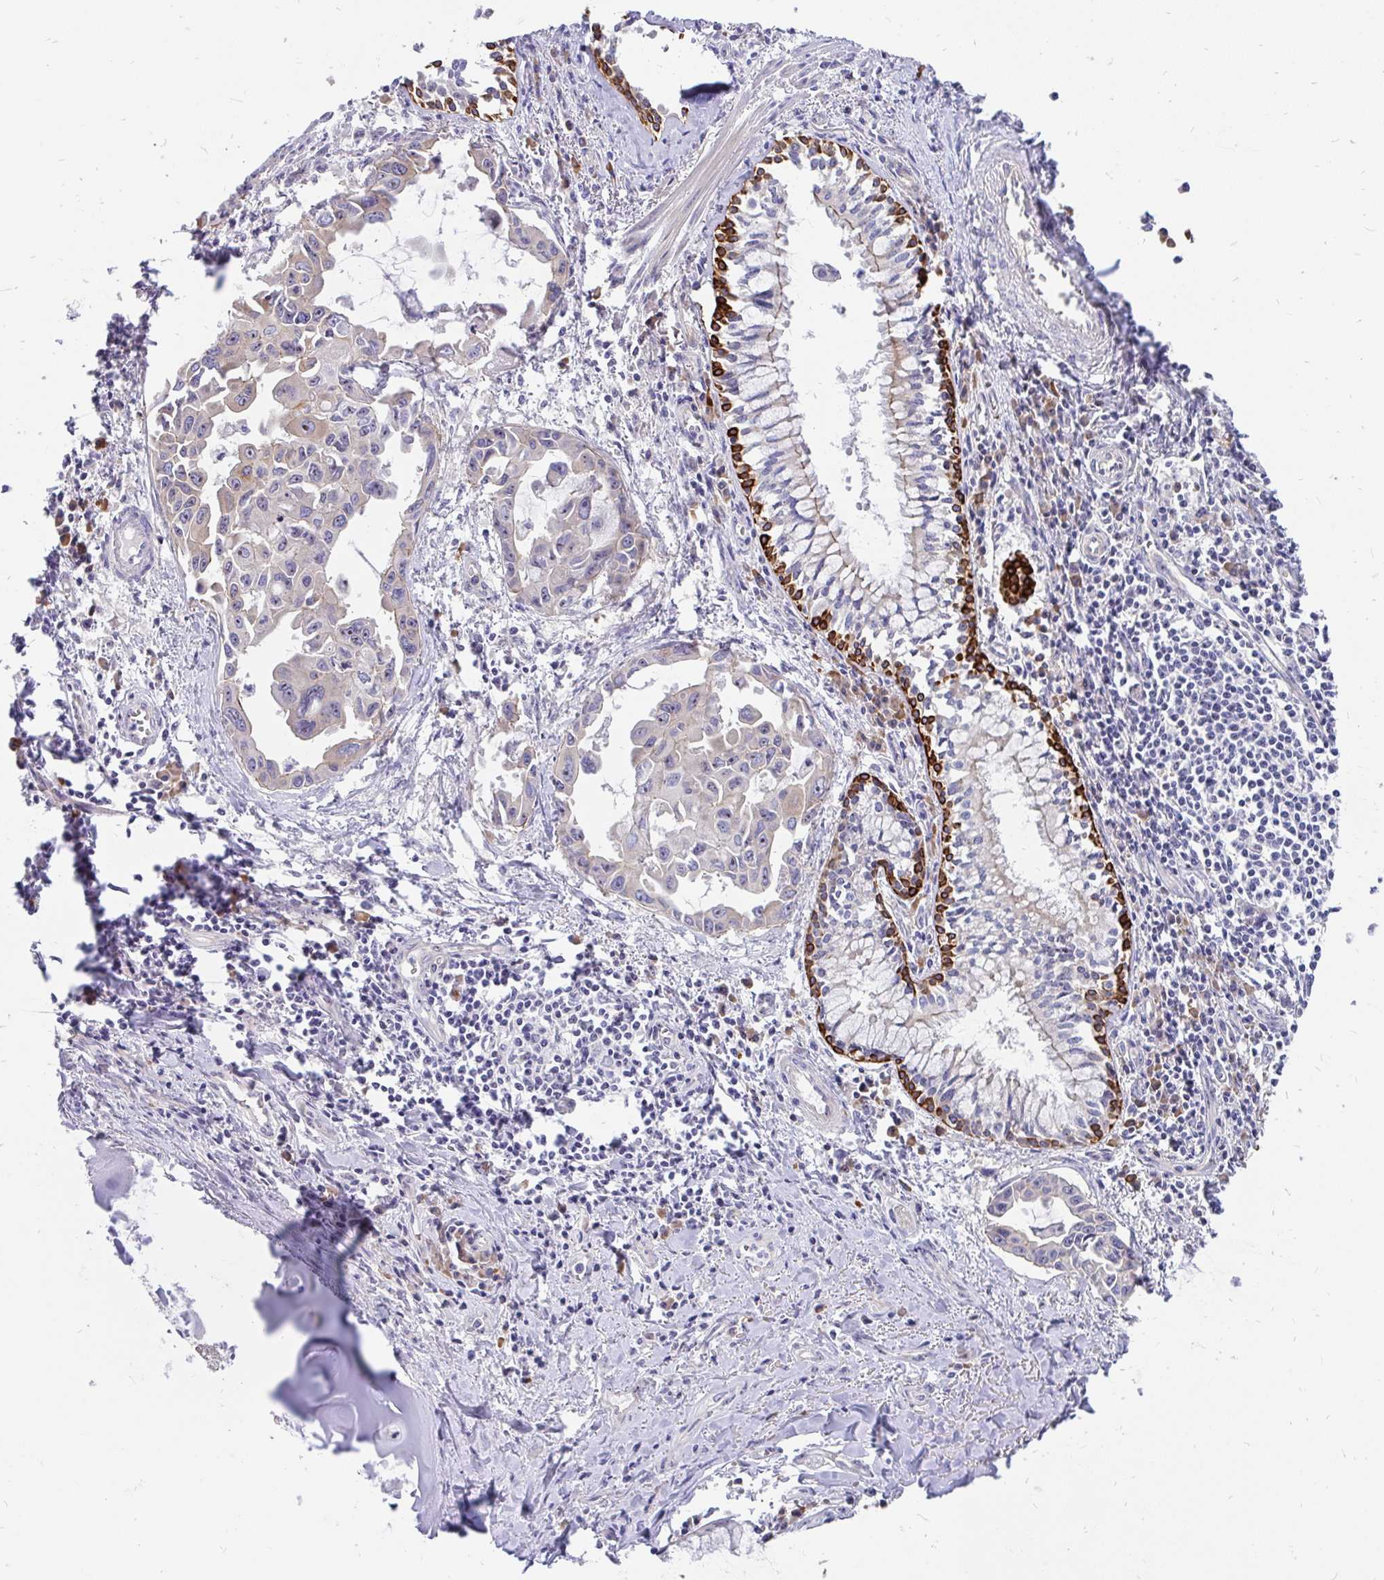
{"staining": {"intensity": "weak", "quantity": "<25%", "location": "cytoplasmic/membranous"}, "tissue": "lung cancer", "cell_type": "Tumor cells", "image_type": "cancer", "snomed": [{"axis": "morphology", "description": "Adenocarcinoma, NOS"}, {"axis": "topography", "description": "Lung"}], "caption": "Tumor cells show no significant protein expression in lung cancer (adenocarcinoma).", "gene": "LRRC26", "patient": {"sex": "male", "age": 64}}